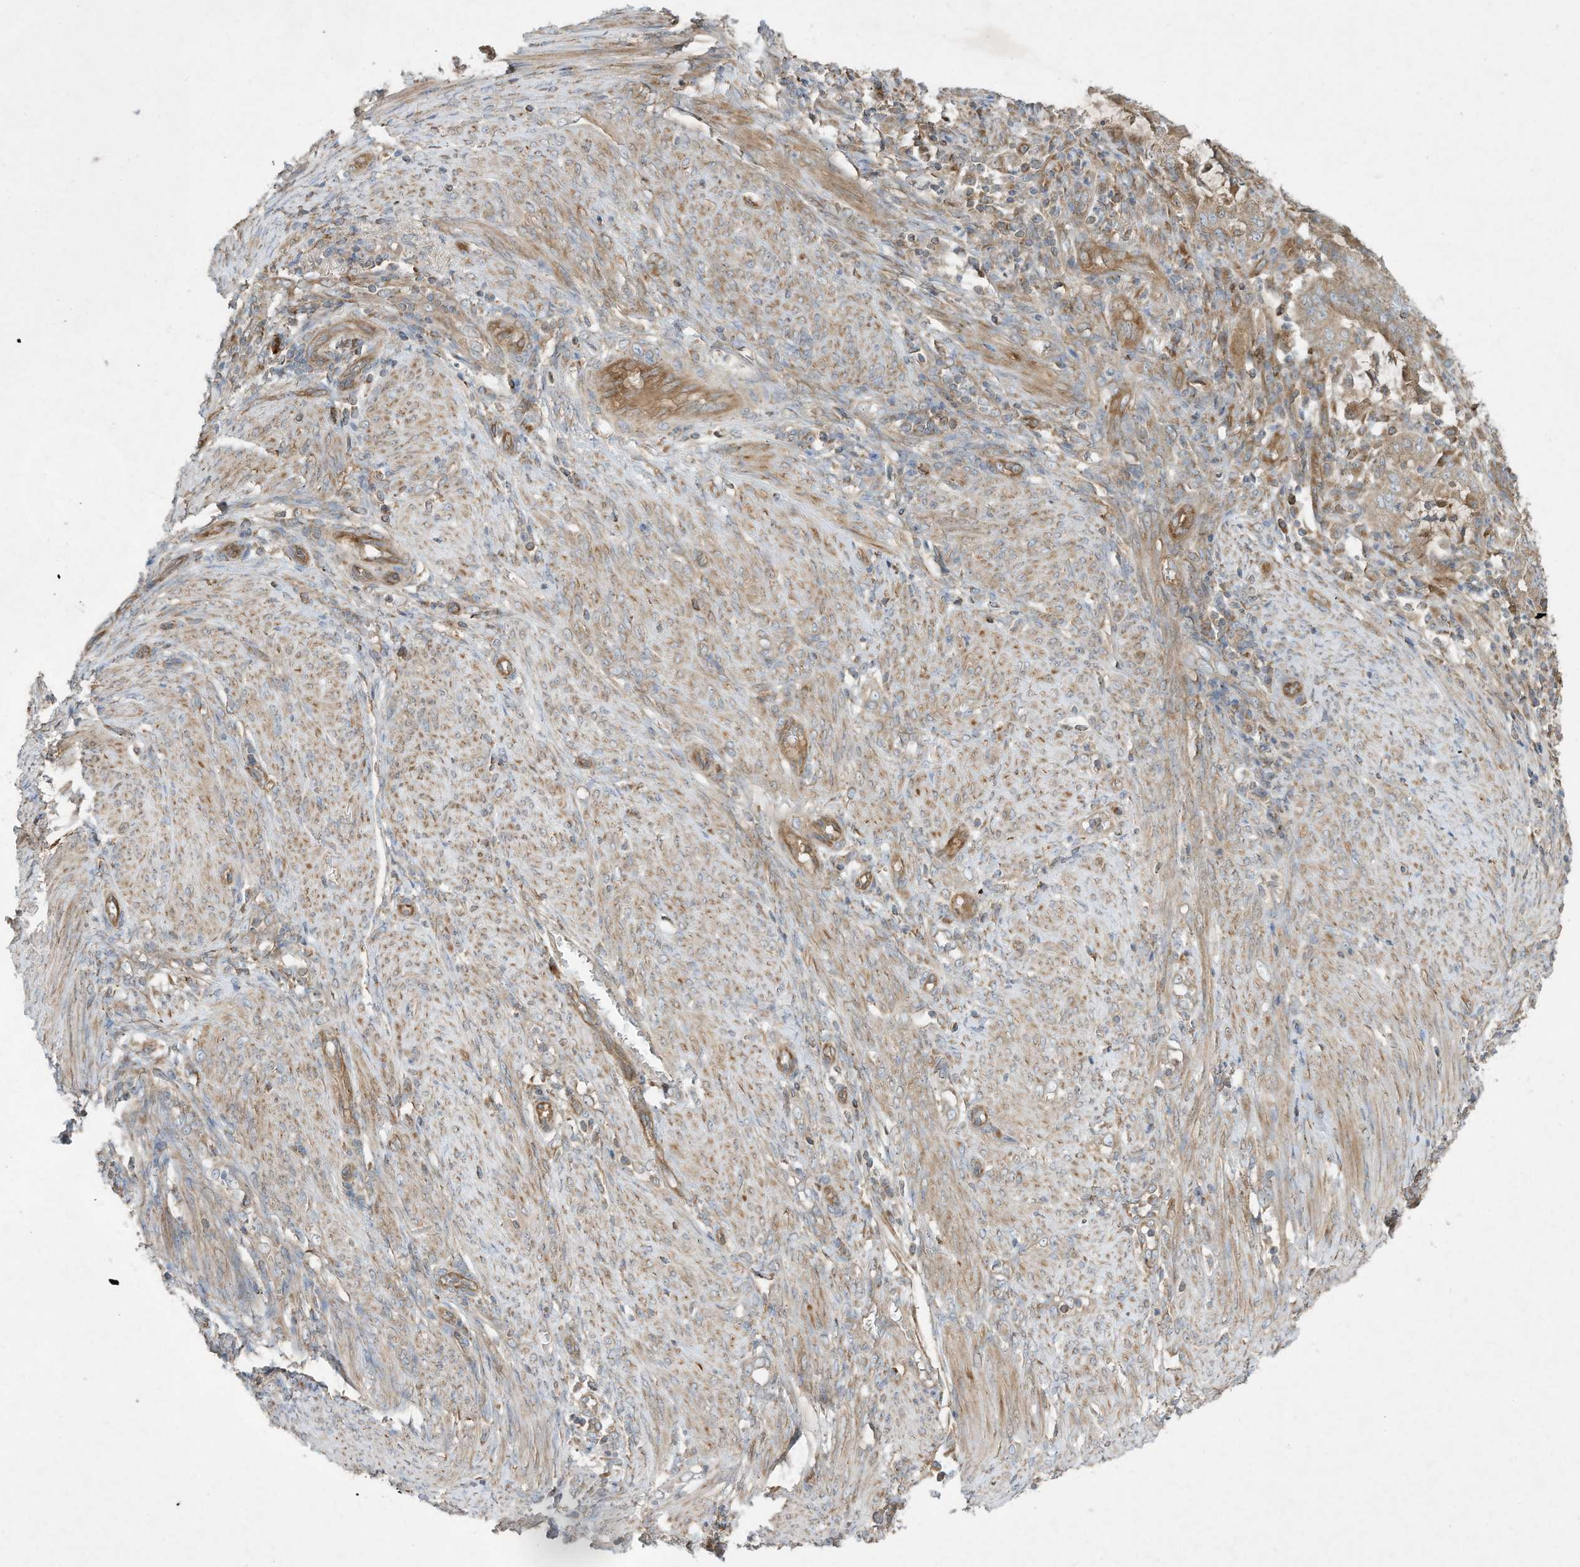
{"staining": {"intensity": "moderate", "quantity": ">75%", "location": "cytoplasmic/membranous"}, "tissue": "endometrial cancer", "cell_type": "Tumor cells", "image_type": "cancer", "snomed": [{"axis": "morphology", "description": "Adenocarcinoma, NOS"}, {"axis": "topography", "description": "Endometrium"}], "caption": "An image of human endometrial cancer (adenocarcinoma) stained for a protein reveals moderate cytoplasmic/membranous brown staining in tumor cells.", "gene": "SYNJ2", "patient": {"sex": "female", "age": 51}}